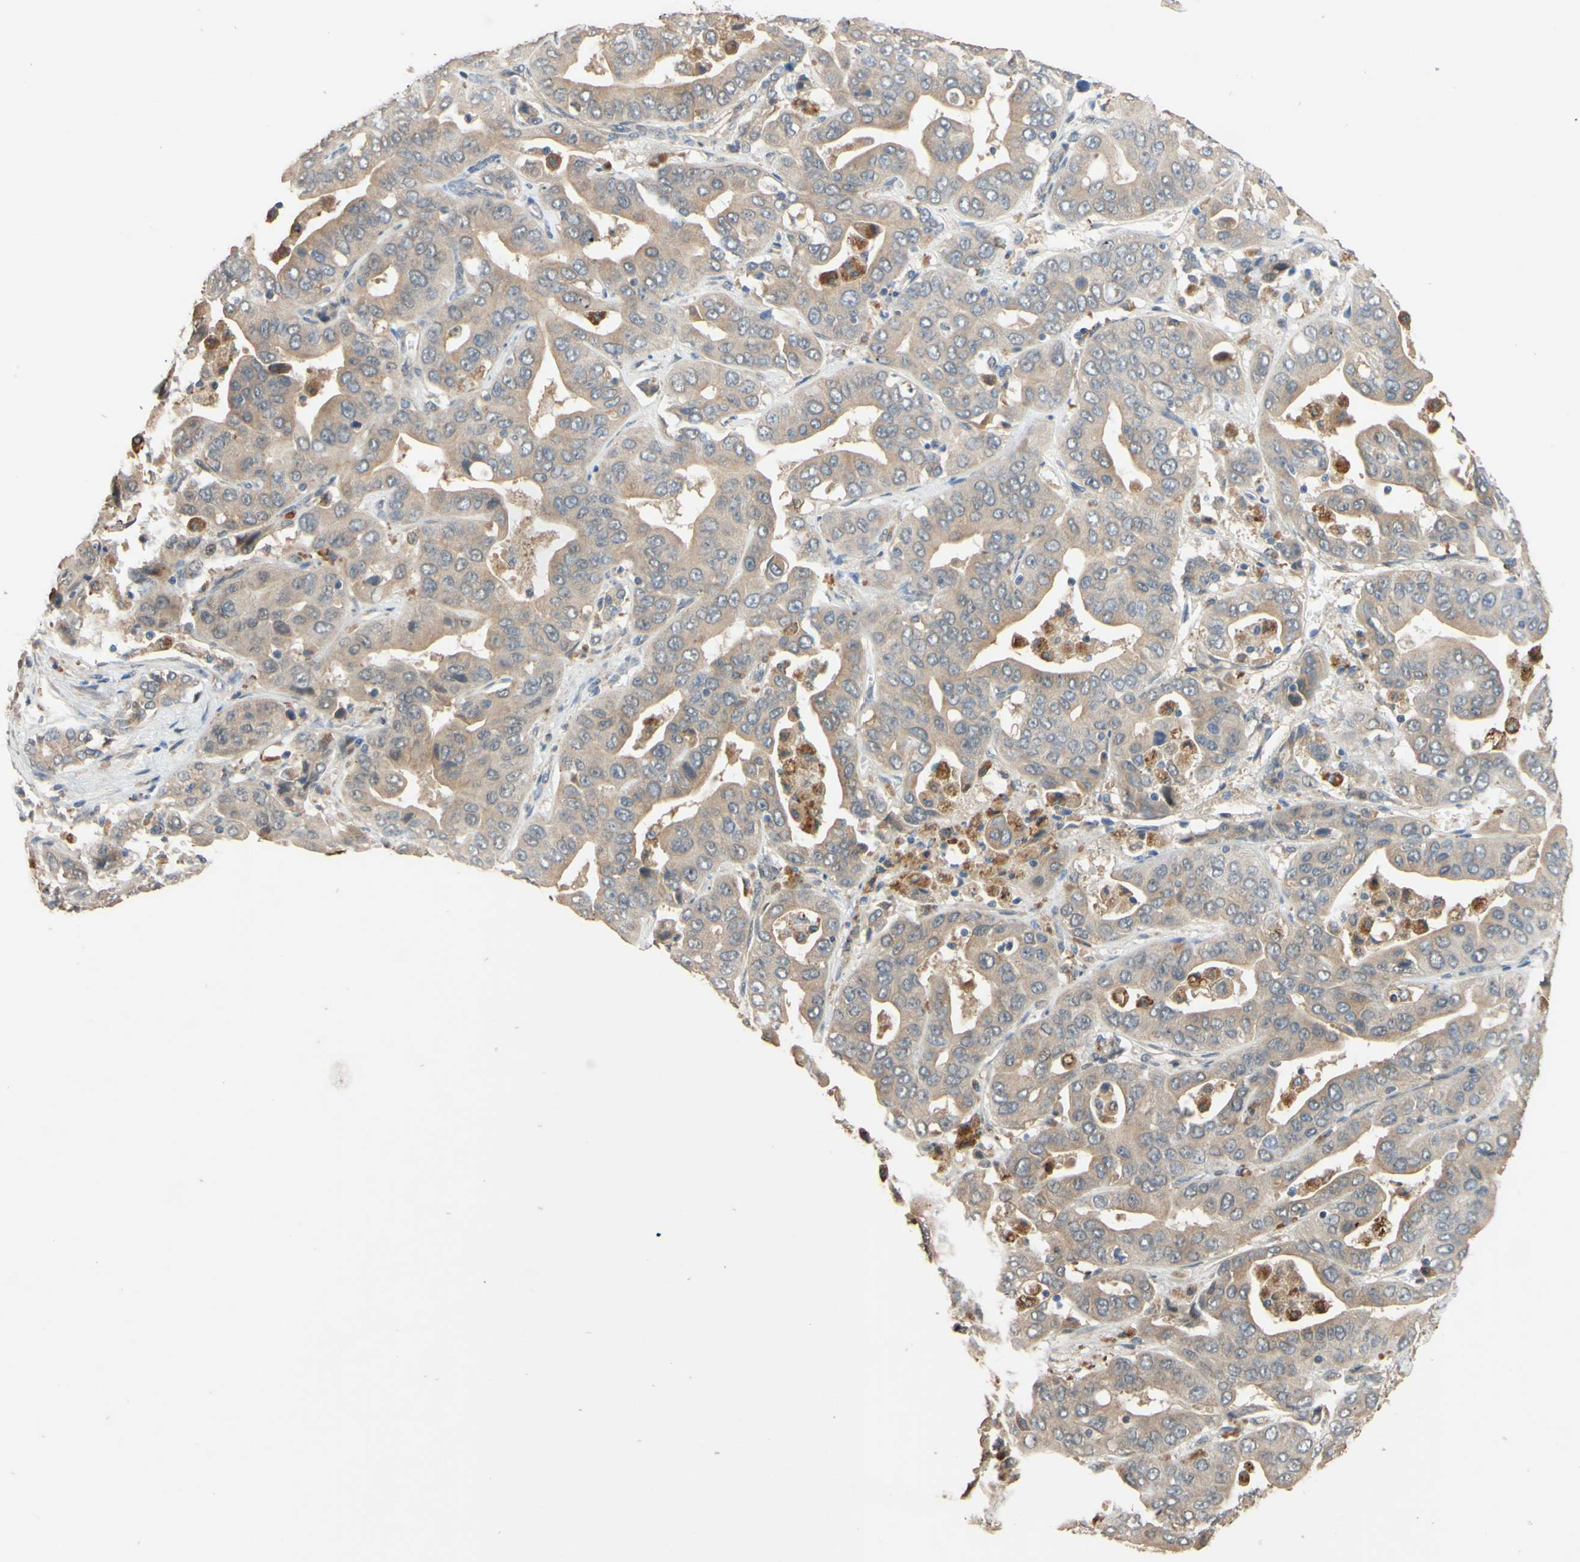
{"staining": {"intensity": "weak", "quantity": ">75%", "location": "cytoplasmic/membranous"}, "tissue": "liver cancer", "cell_type": "Tumor cells", "image_type": "cancer", "snomed": [{"axis": "morphology", "description": "Cholangiocarcinoma"}, {"axis": "topography", "description": "Liver"}], "caption": "About >75% of tumor cells in human liver cholangiocarcinoma demonstrate weak cytoplasmic/membranous protein staining as visualized by brown immunohistochemical staining.", "gene": "SMIM19", "patient": {"sex": "female", "age": 52}}